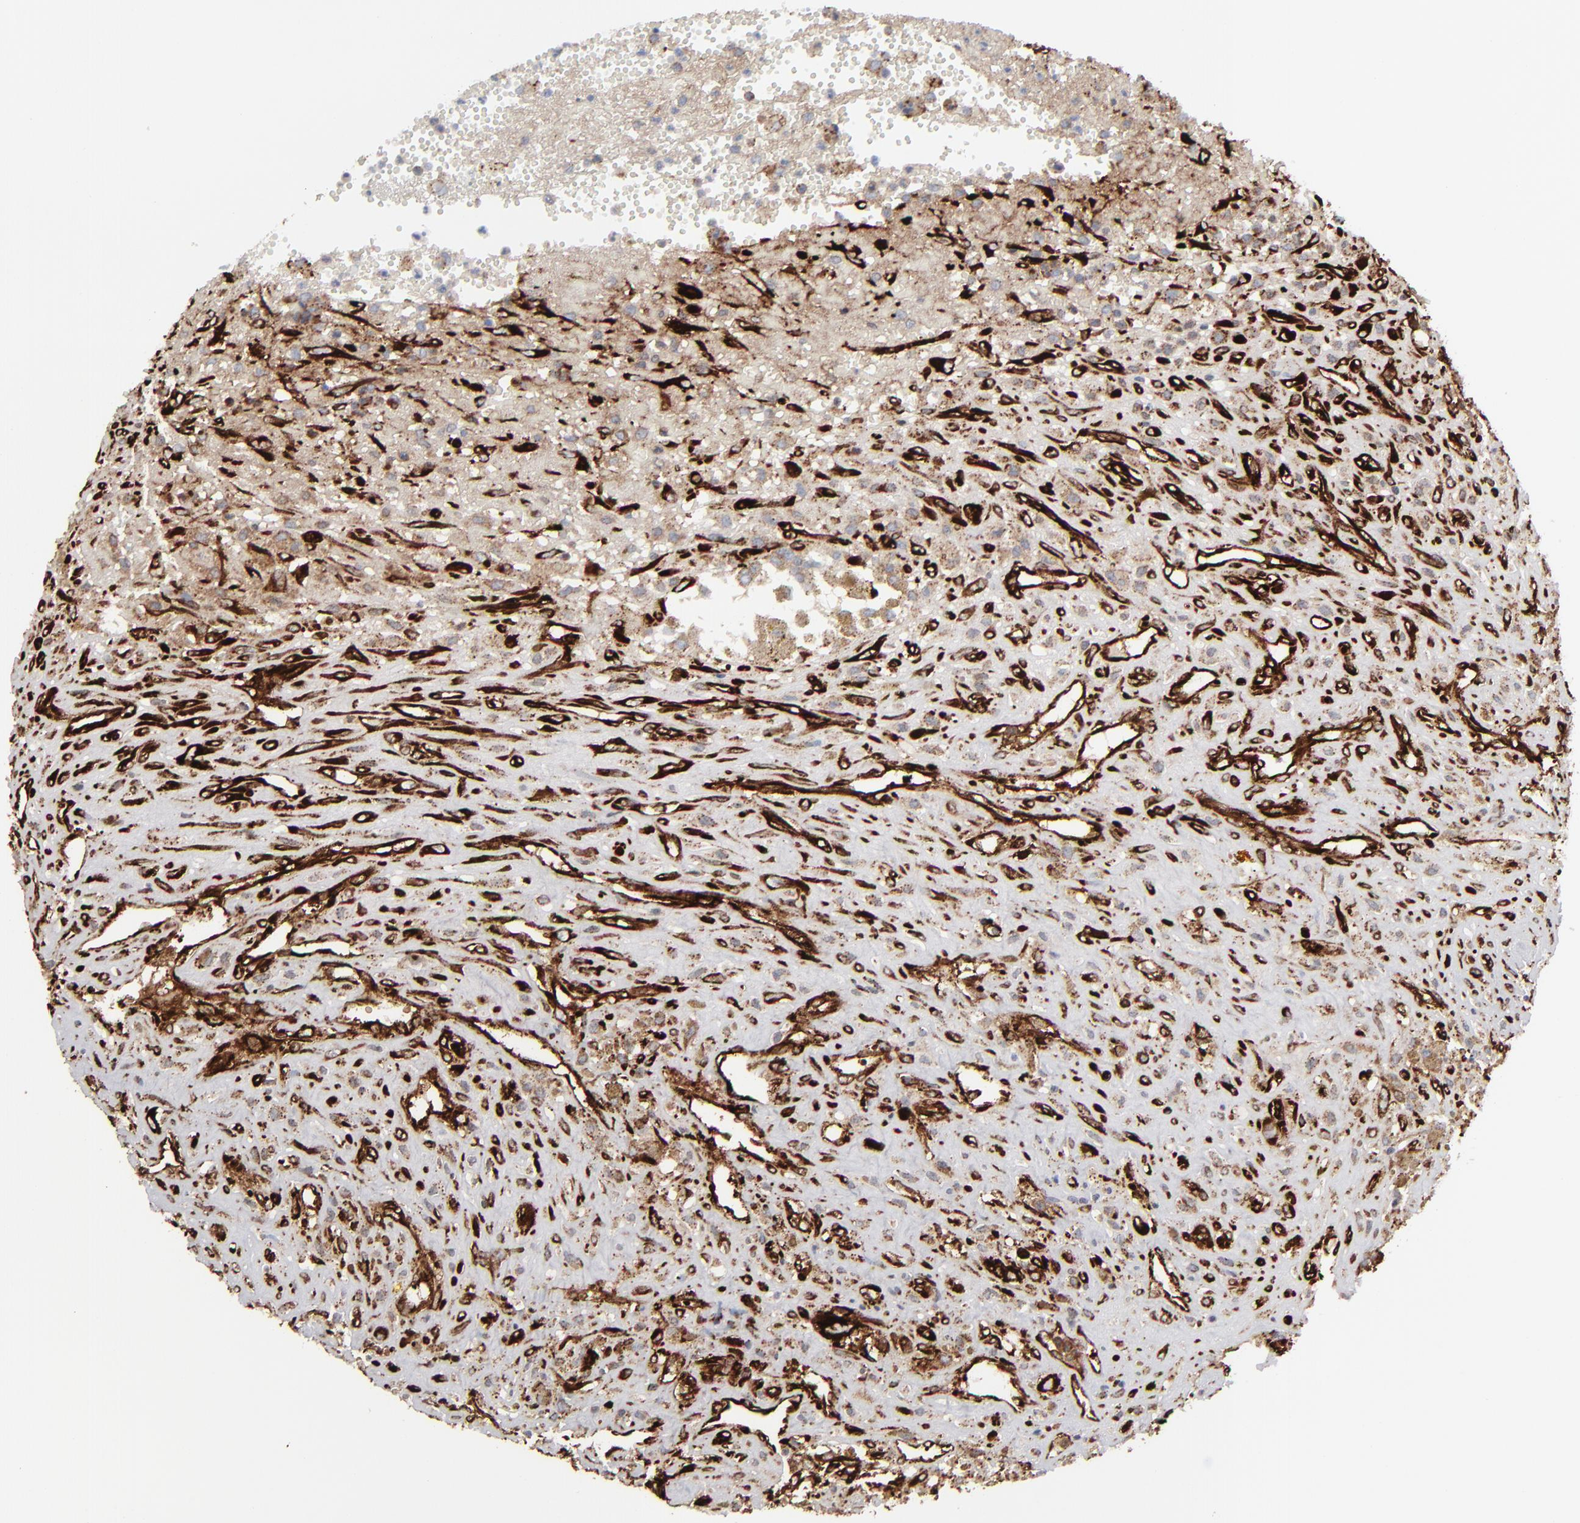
{"staining": {"intensity": "strong", "quantity": "25%-75%", "location": "cytoplasmic/membranous,nuclear"}, "tissue": "glioma", "cell_type": "Tumor cells", "image_type": "cancer", "snomed": [{"axis": "morphology", "description": "Glioma, malignant, High grade"}, {"axis": "topography", "description": "Brain"}], "caption": "Approximately 25%-75% of tumor cells in human glioma demonstrate strong cytoplasmic/membranous and nuclear protein expression as visualized by brown immunohistochemical staining.", "gene": "SPARC", "patient": {"sex": "male", "age": 66}}